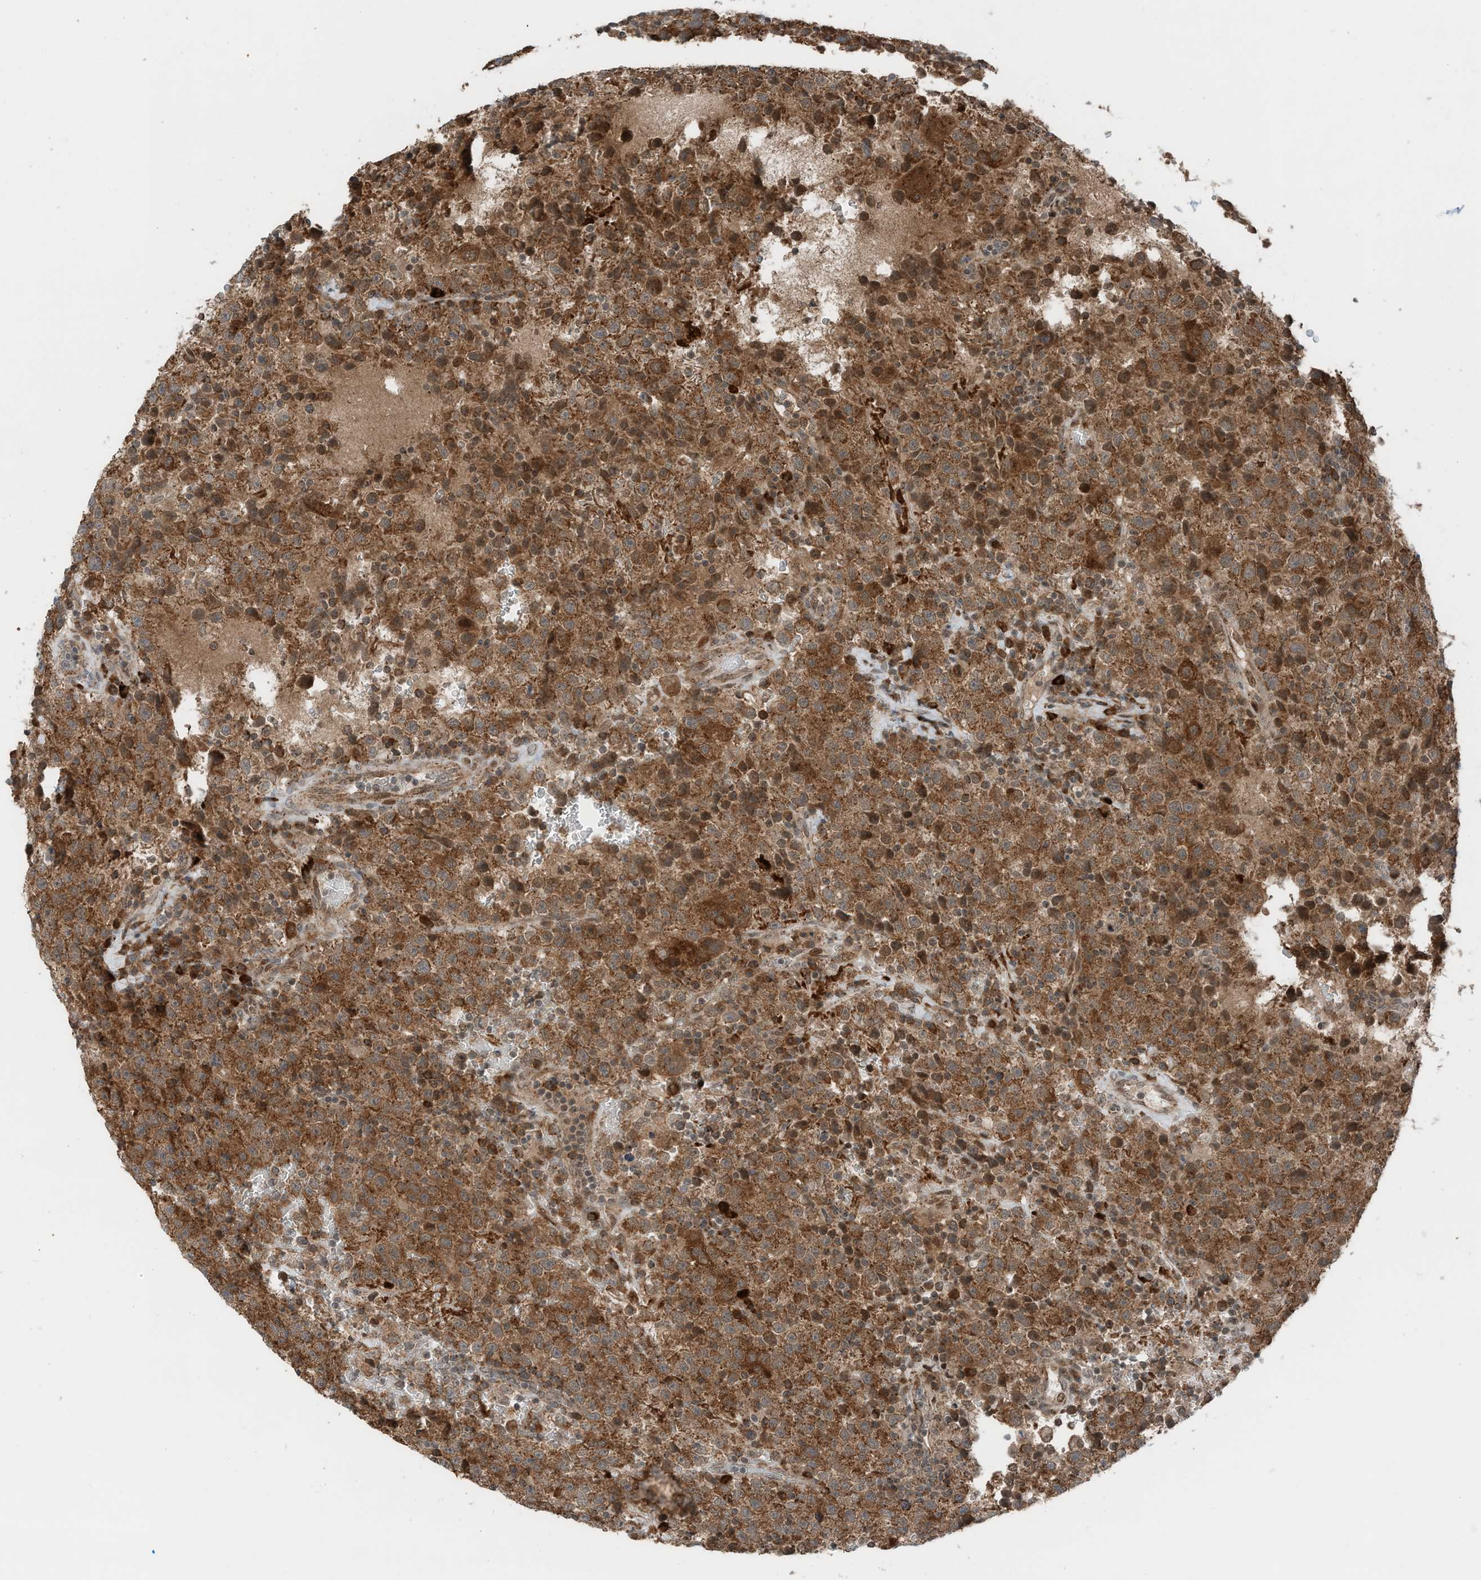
{"staining": {"intensity": "moderate", "quantity": ">75%", "location": "cytoplasmic/membranous"}, "tissue": "testis cancer", "cell_type": "Tumor cells", "image_type": "cancer", "snomed": [{"axis": "morphology", "description": "Seminoma, NOS"}, {"axis": "topography", "description": "Testis"}], "caption": "This image demonstrates immunohistochemistry staining of human testis cancer, with medium moderate cytoplasmic/membranous staining in about >75% of tumor cells.", "gene": "RMND1", "patient": {"sex": "male", "age": 22}}